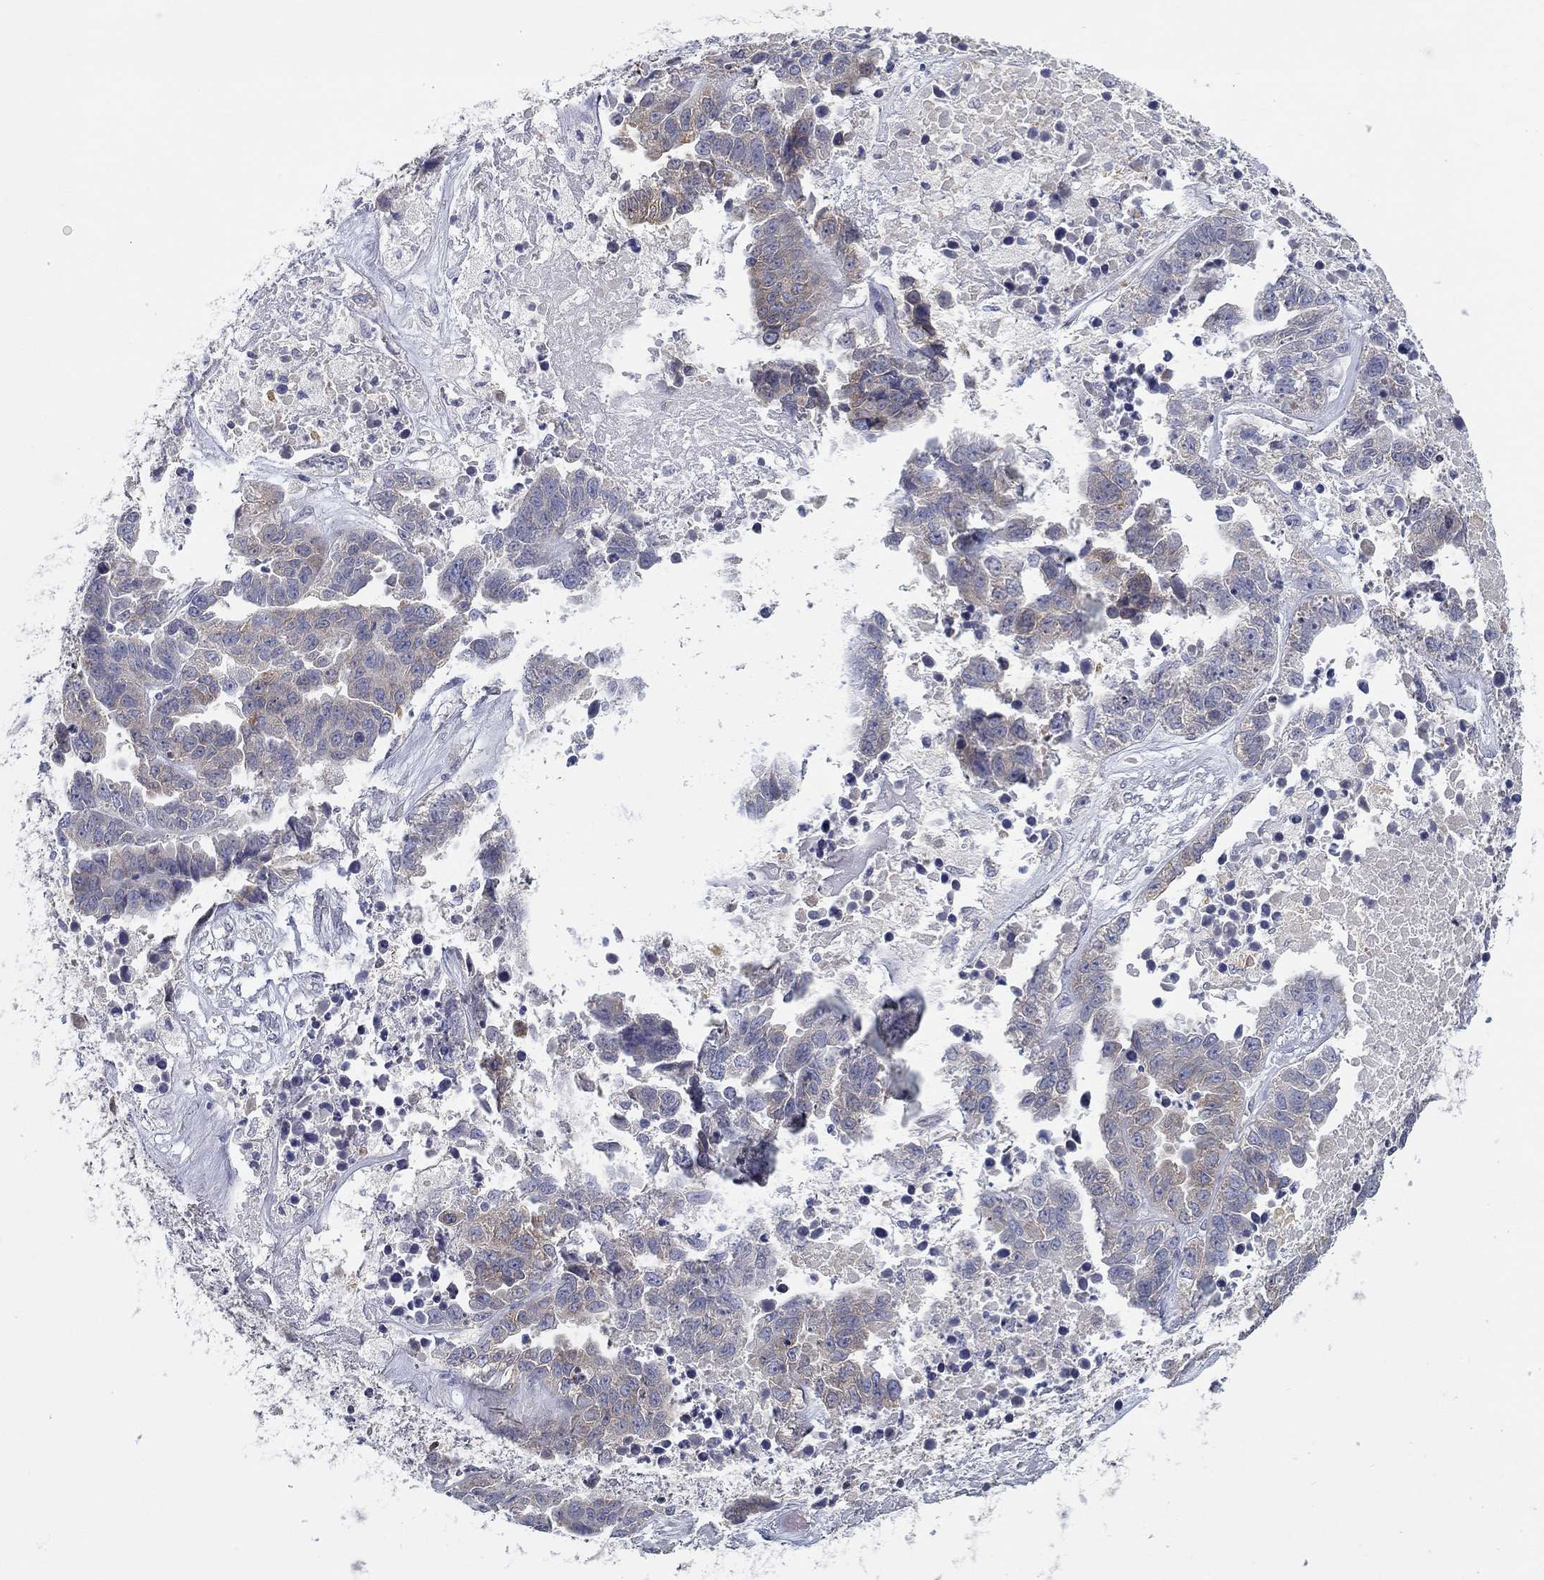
{"staining": {"intensity": "weak", "quantity": "<25%", "location": "cytoplasmic/membranous"}, "tissue": "ovarian cancer", "cell_type": "Tumor cells", "image_type": "cancer", "snomed": [{"axis": "morphology", "description": "Cystadenocarcinoma, serous, NOS"}, {"axis": "topography", "description": "Ovary"}], "caption": "This is an immunohistochemistry photomicrograph of ovarian serous cystadenocarcinoma. There is no staining in tumor cells.", "gene": "ERMP1", "patient": {"sex": "female", "age": 87}}